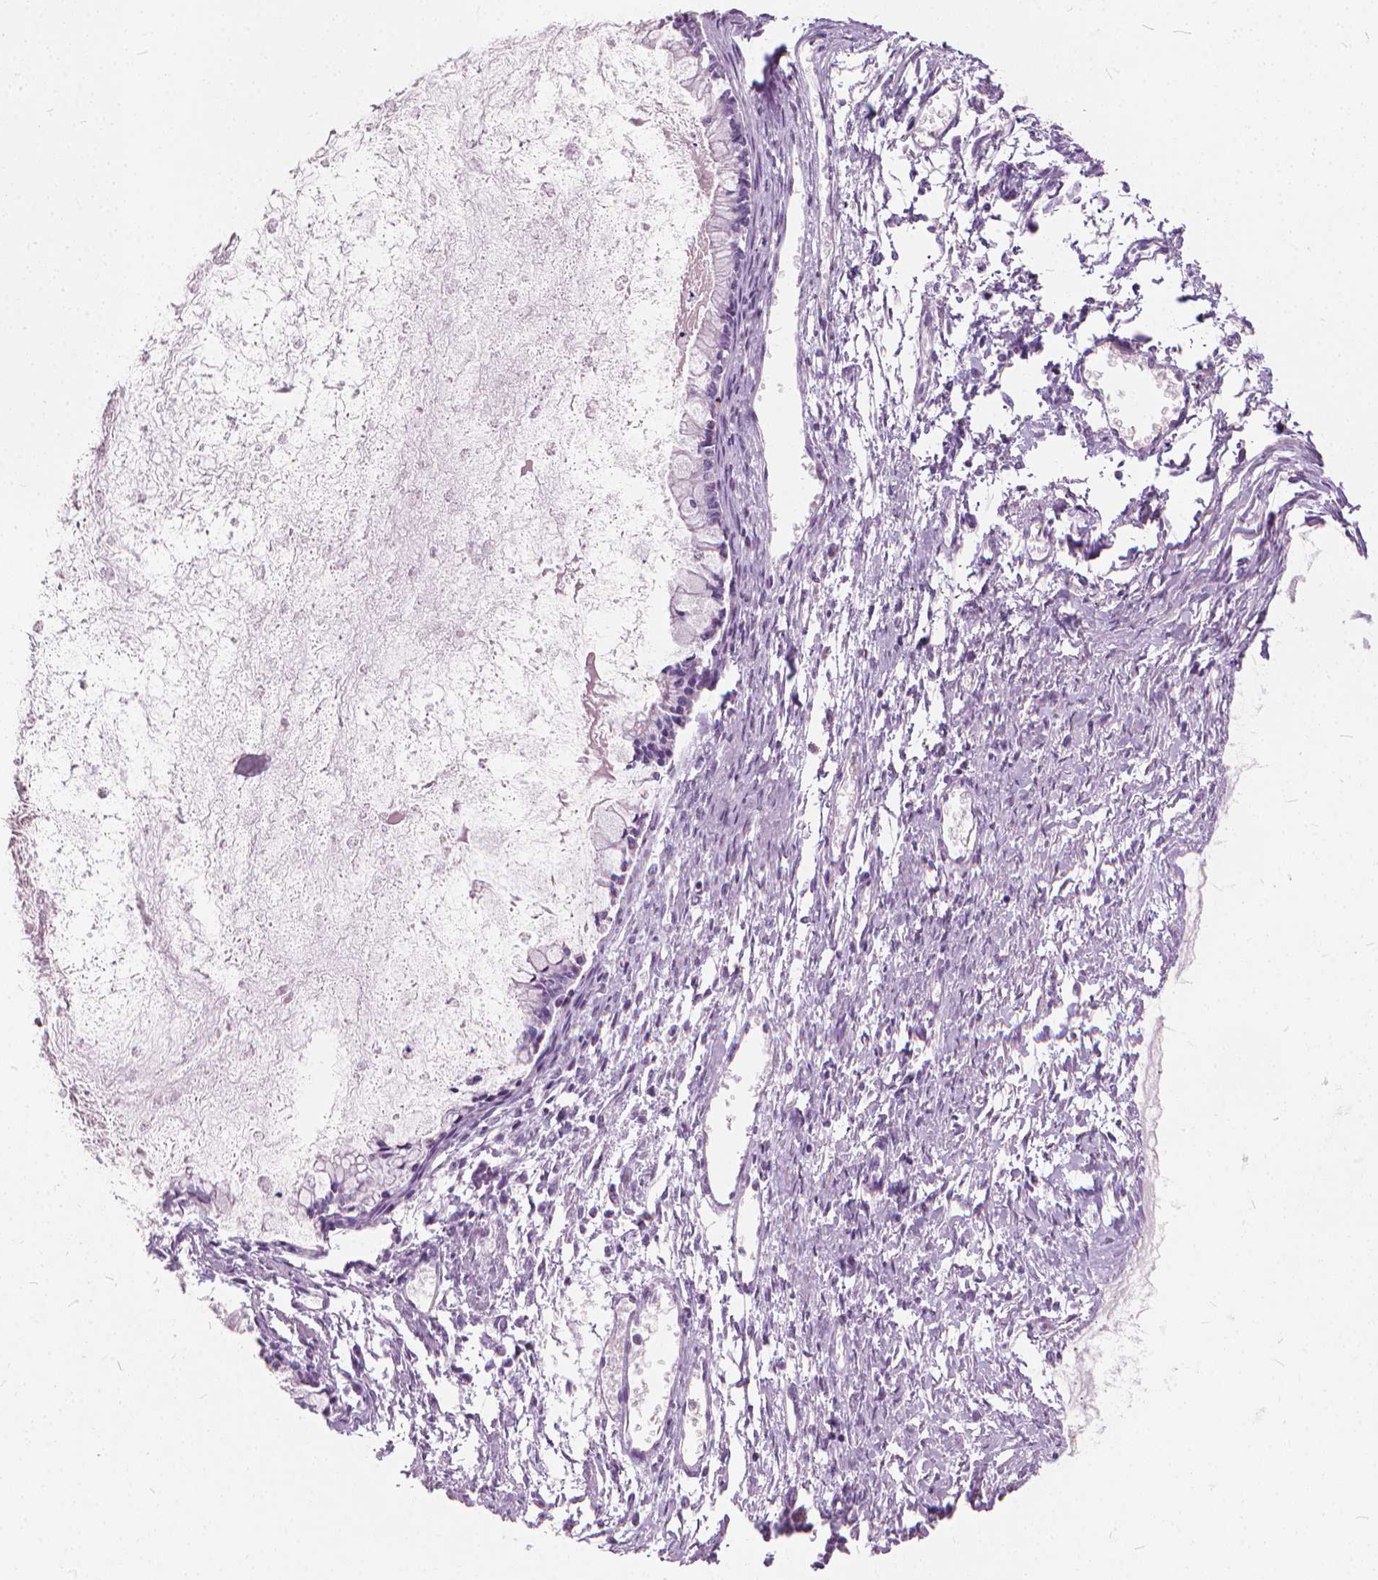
{"staining": {"intensity": "negative", "quantity": "none", "location": "none"}, "tissue": "ovarian cancer", "cell_type": "Tumor cells", "image_type": "cancer", "snomed": [{"axis": "morphology", "description": "Cystadenocarcinoma, mucinous, NOS"}, {"axis": "topography", "description": "Ovary"}], "caption": "There is no significant positivity in tumor cells of mucinous cystadenocarcinoma (ovarian).", "gene": "DNM1", "patient": {"sex": "female", "age": 67}}